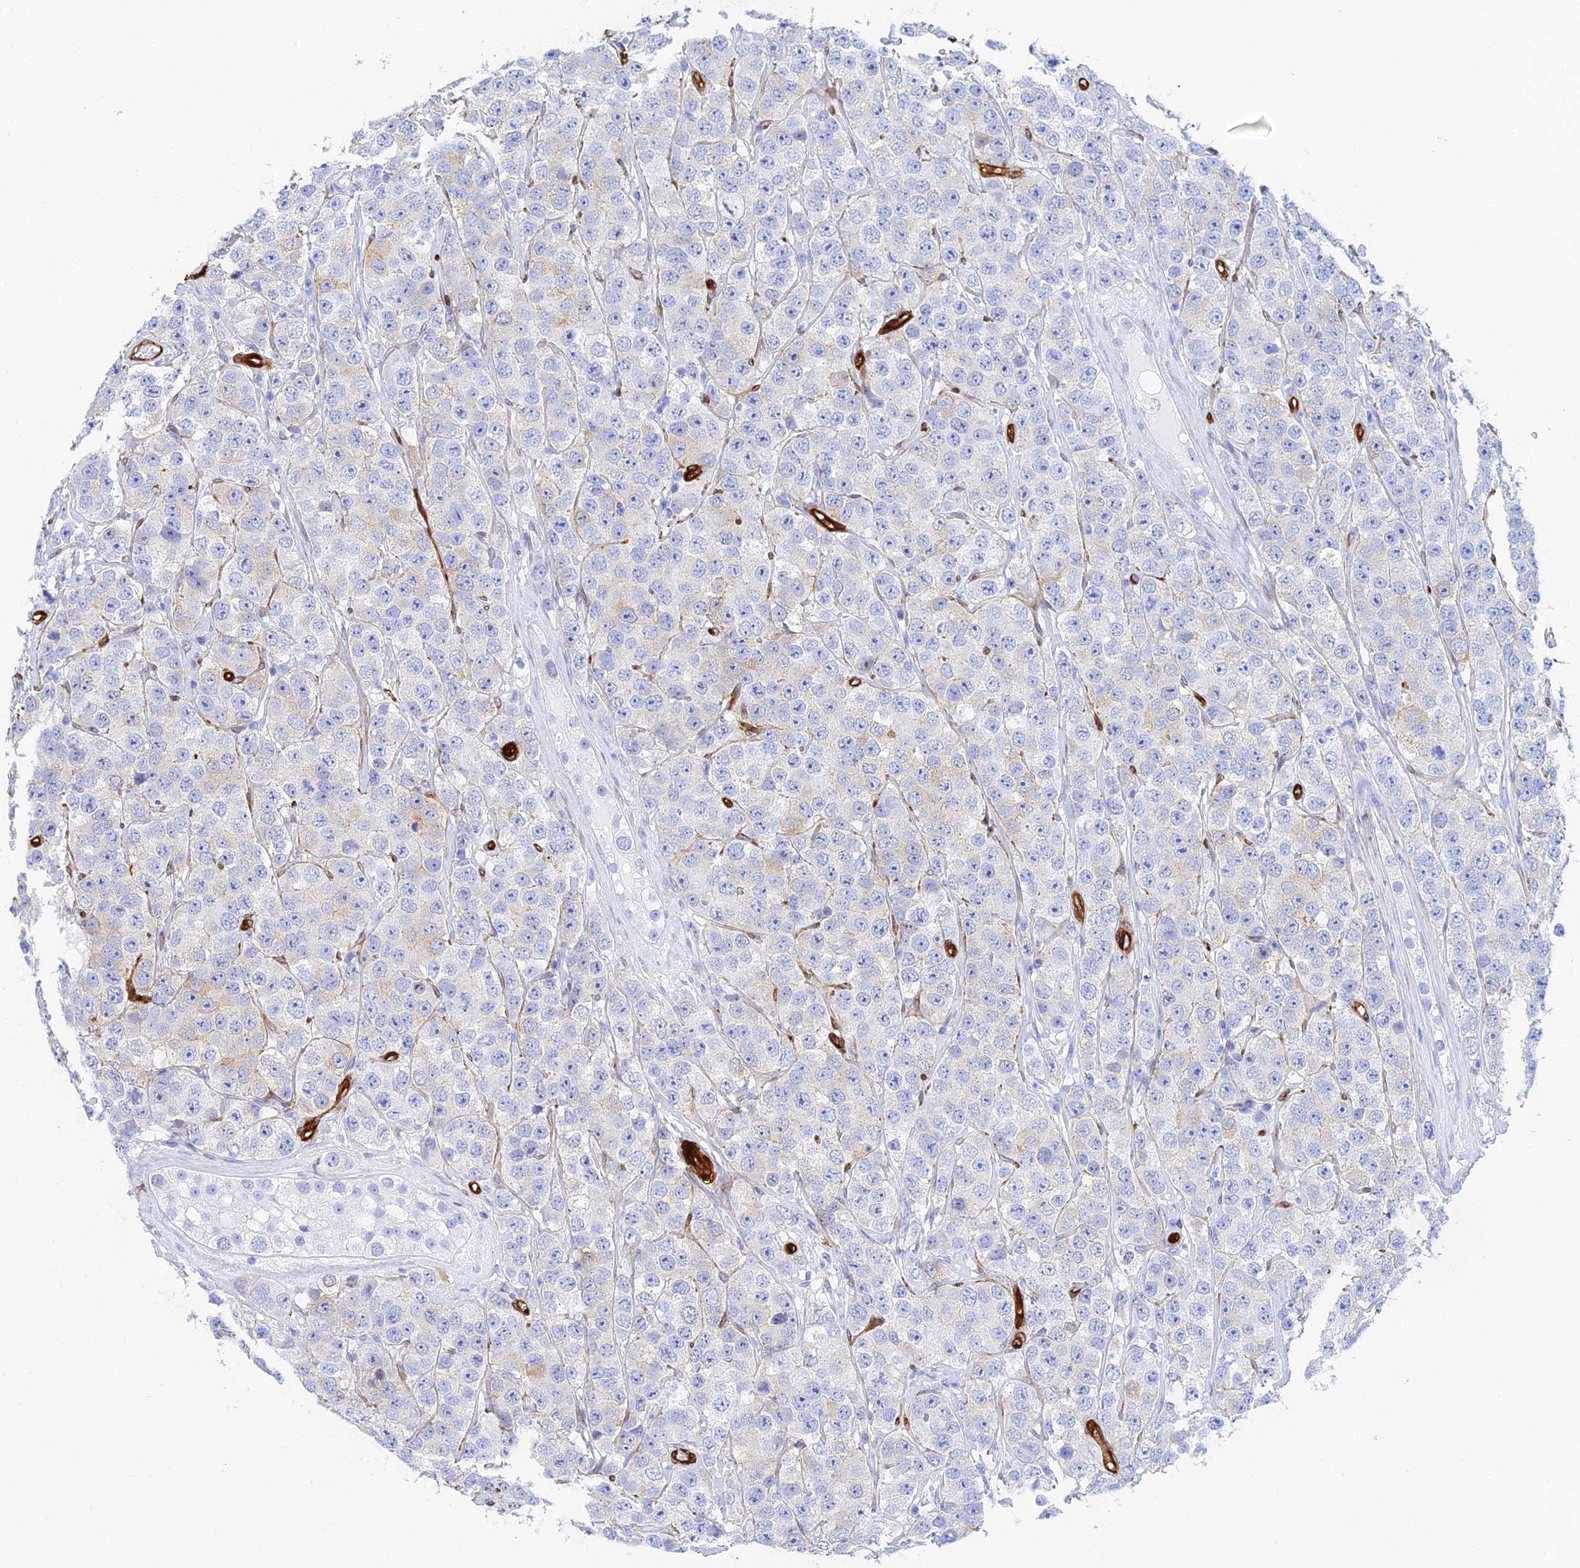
{"staining": {"intensity": "negative", "quantity": "none", "location": "none"}, "tissue": "testis cancer", "cell_type": "Tumor cells", "image_type": "cancer", "snomed": [{"axis": "morphology", "description": "Seminoma, NOS"}, {"axis": "topography", "description": "Testis"}], "caption": "Image shows no significant protein expression in tumor cells of testis seminoma.", "gene": "CRIP2", "patient": {"sex": "male", "age": 28}}